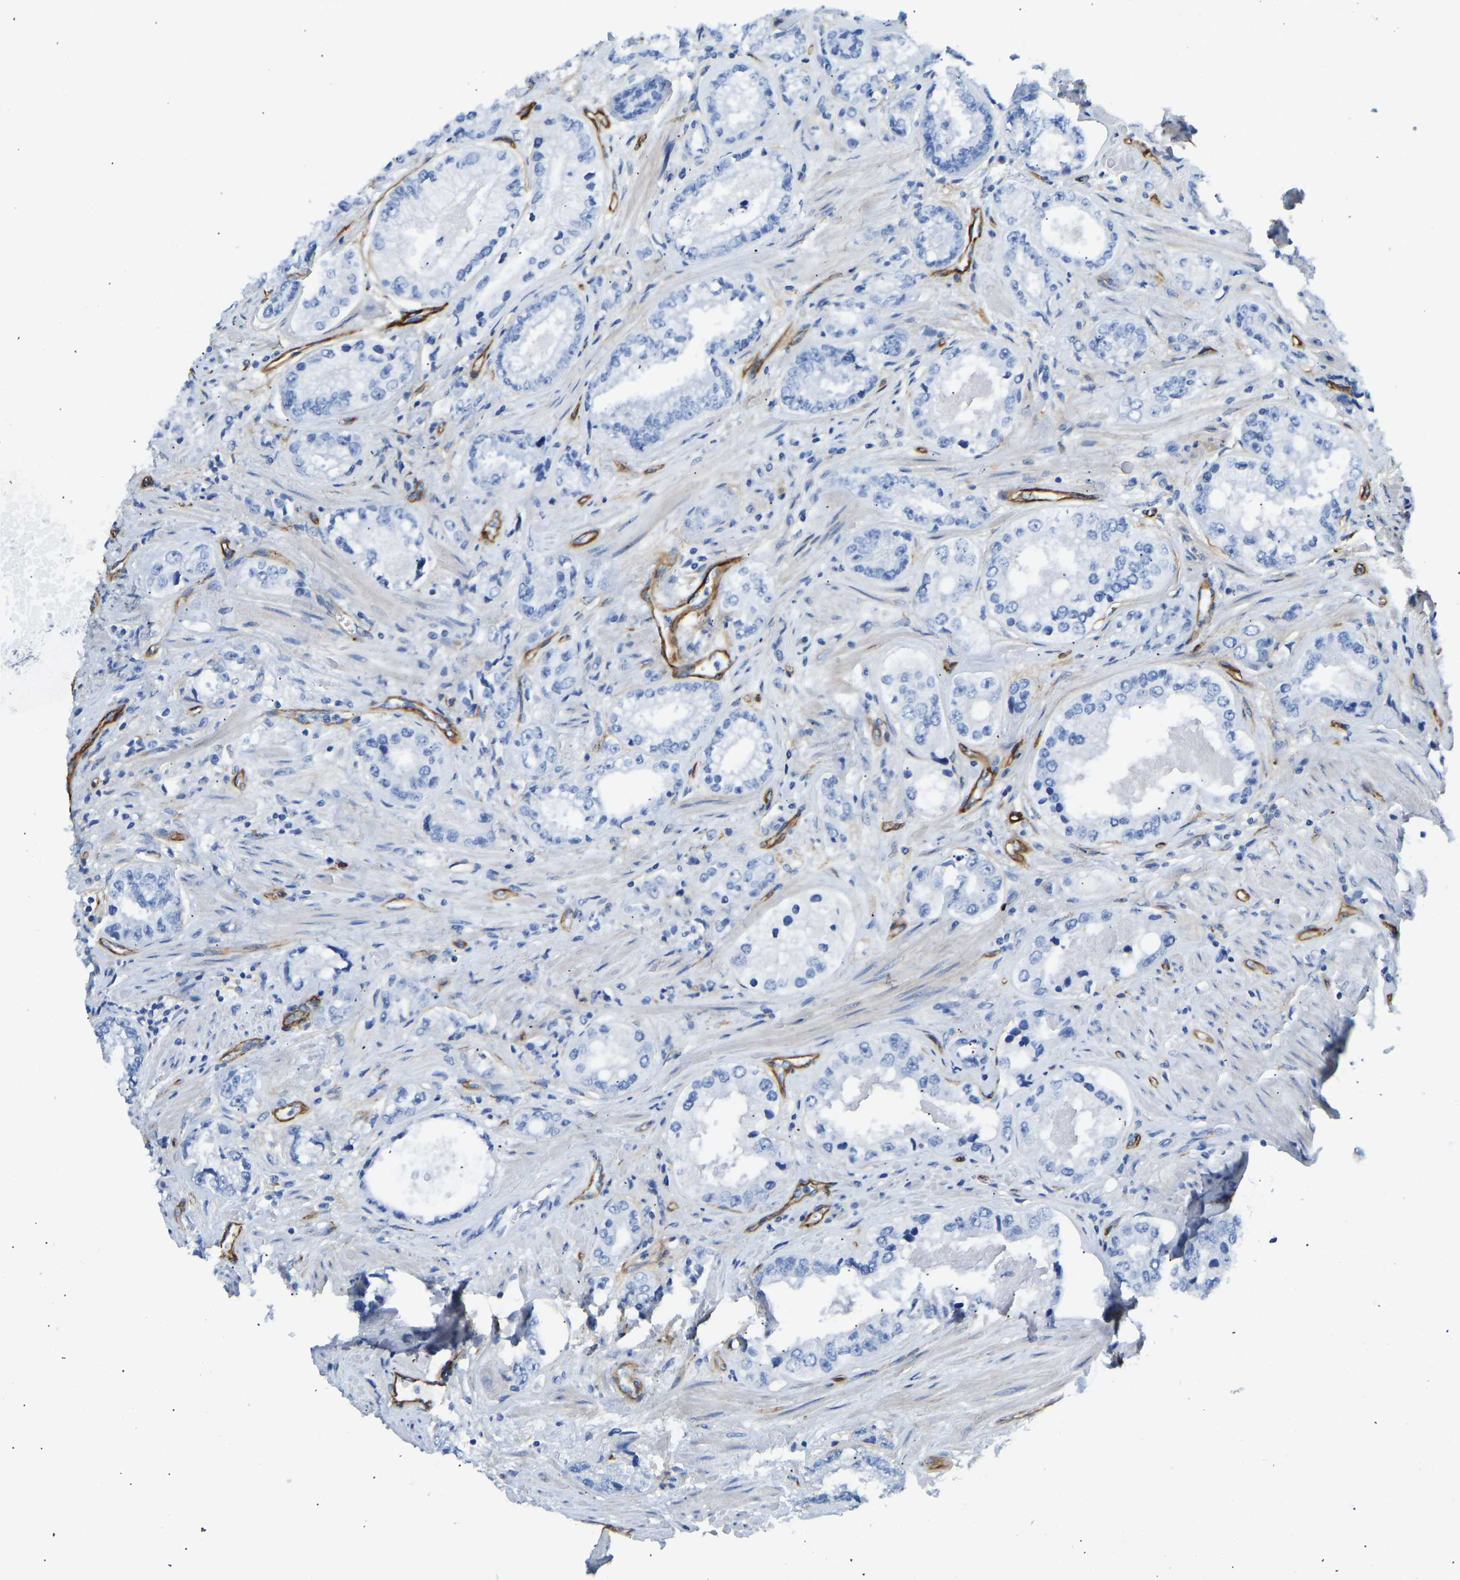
{"staining": {"intensity": "negative", "quantity": "none", "location": "none"}, "tissue": "prostate cancer", "cell_type": "Tumor cells", "image_type": "cancer", "snomed": [{"axis": "morphology", "description": "Adenocarcinoma, High grade"}, {"axis": "topography", "description": "Prostate"}], "caption": "High magnification brightfield microscopy of prostate cancer stained with DAB (3,3'-diaminobenzidine) (brown) and counterstained with hematoxylin (blue): tumor cells show no significant expression.", "gene": "COL15A1", "patient": {"sex": "male", "age": 61}}